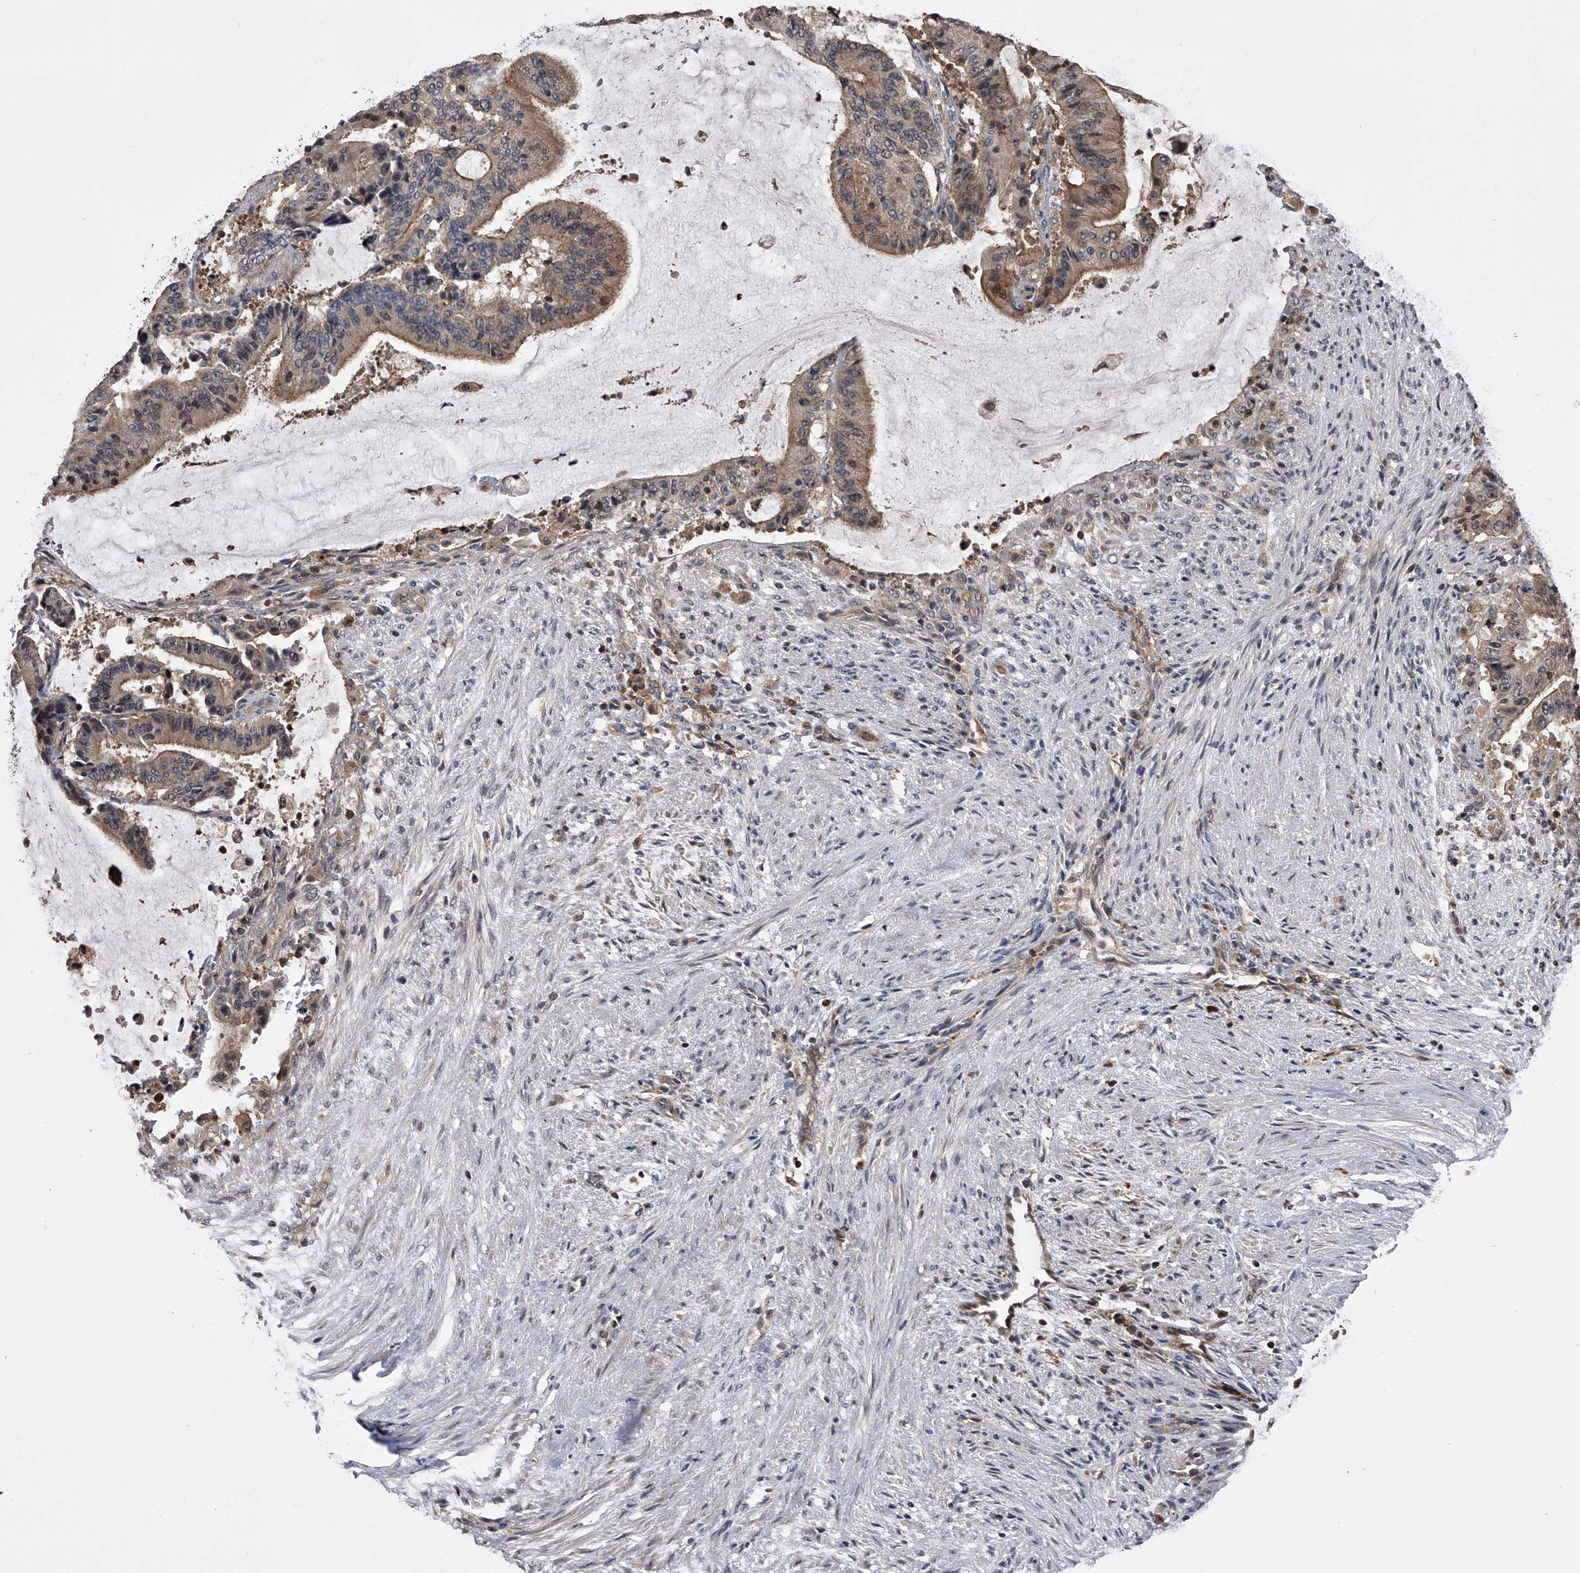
{"staining": {"intensity": "moderate", "quantity": "25%-75%", "location": "cytoplasmic/membranous"}, "tissue": "liver cancer", "cell_type": "Tumor cells", "image_type": "cancer", "snomed": [{"axis": "morphology", "description": "Normal tissue, NOS"}, {"axis": "morphology", "description": "Cholangiocarcinoma"}, {"axis": "topography", "description": "Liver"}, {"axis": "topography", "description": "Peripheral nerve tissue"}], "caption": "DAB immunohistochemical staining of human cholangiocarcinoma (liver) displays moderate cytoplasmic/membranous protein staining in approximately 25%-75% of tumor cells. The staining was performed using DAB to visualize the protein expression in brown, while the nuclei were stained in blue with hematoxylin (Magnification: 20x).", "gene": "PAN3", "patient": {"sex": "female", "age": 73}}